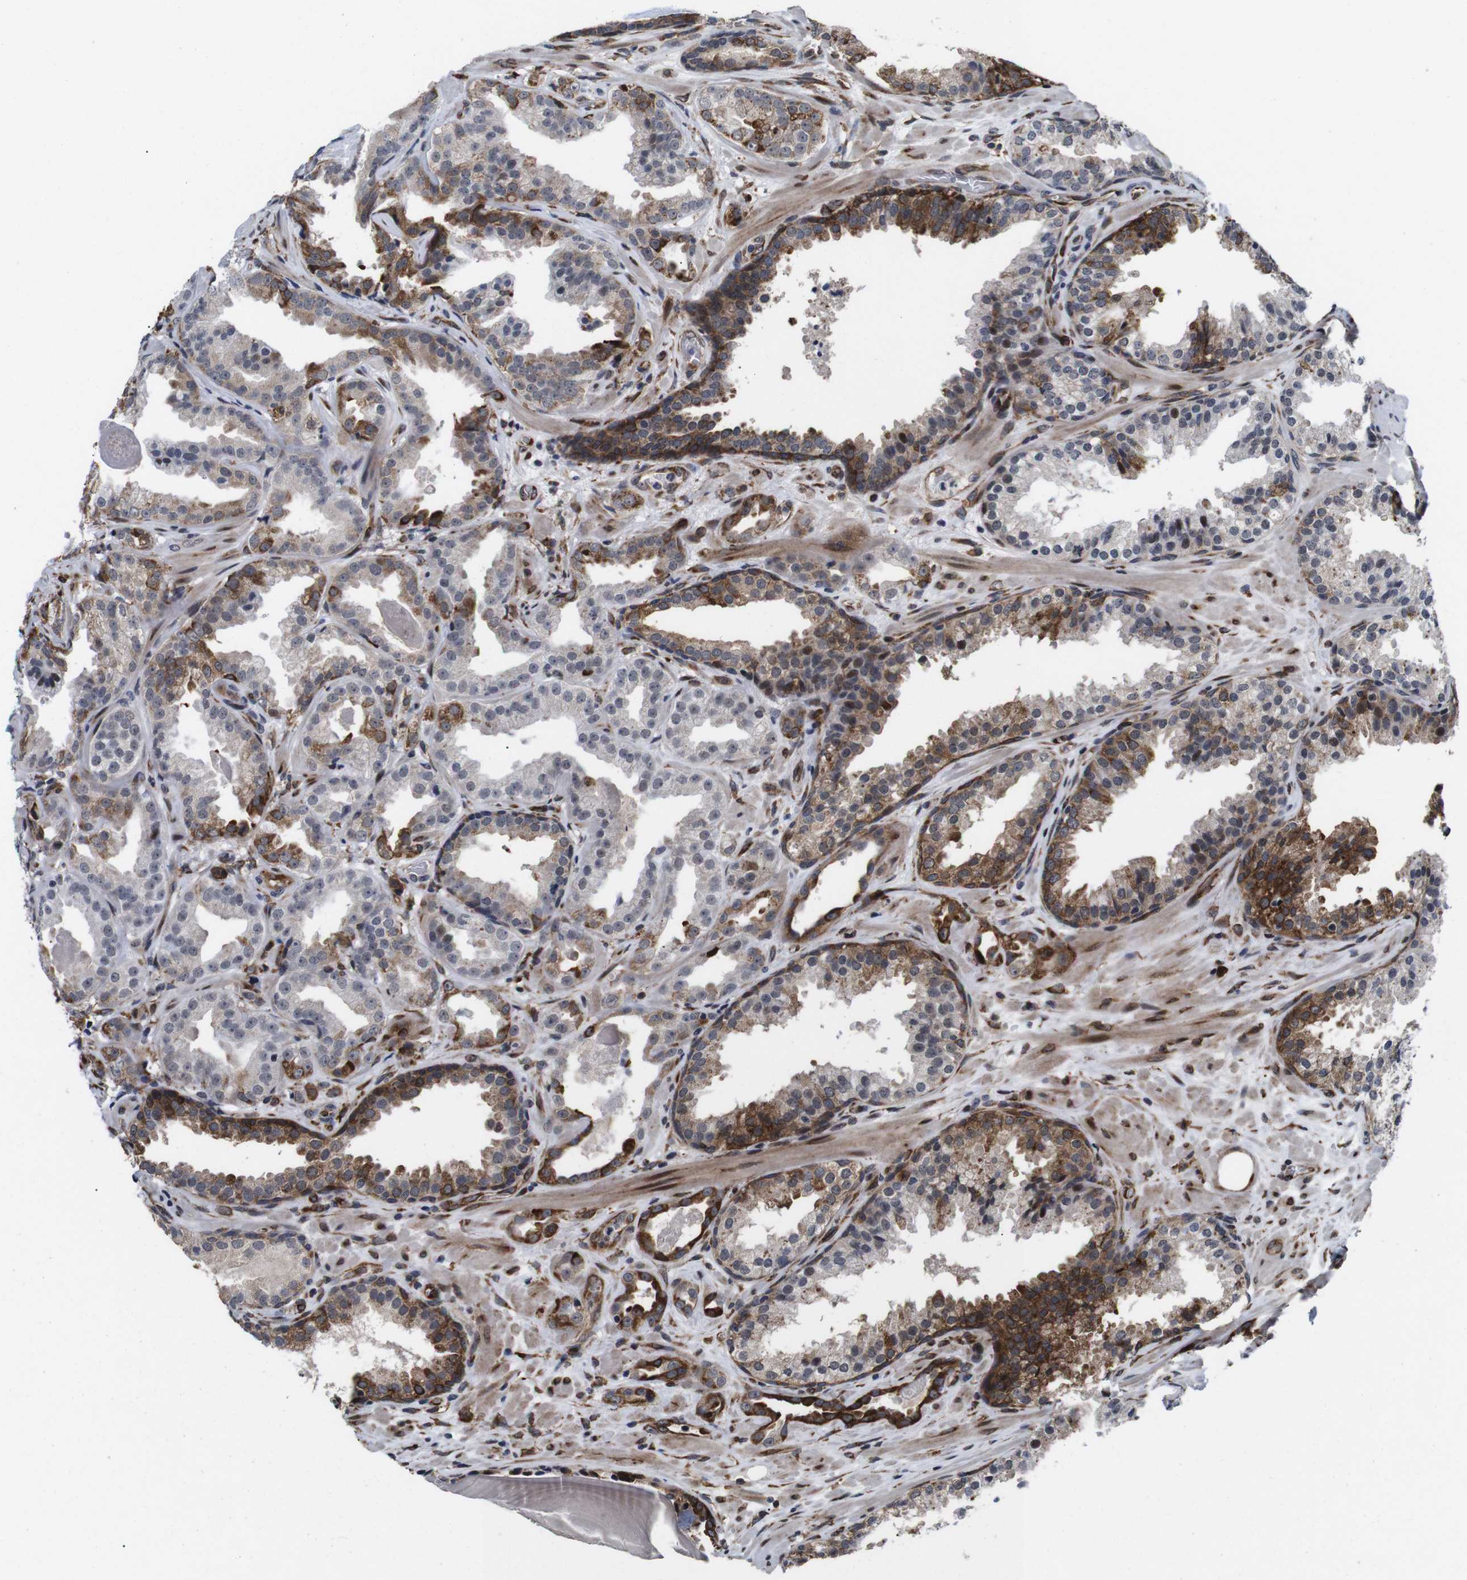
{"staining": {"intensity": "moderate", "quantity": "25%-75%", "location": "cytoplasmic/membranous"}, "tissue": "prostate cancer", "cell_type": "Tumor cells", "image_type": "cancer", "snomed": [{"axis": "morphology", "description": "Adenocarcinoma, High grade"}, {"axis": "topography", "description": "Prostate"}], "caption": "Protein expression analysis of human prostate cancer reveals moderate cytoplasmic/membranous expression in approximately 25%-75% of tumor cells.", "gene": "EIF4G1", "patient": {"sex": "male", "age": 65}}